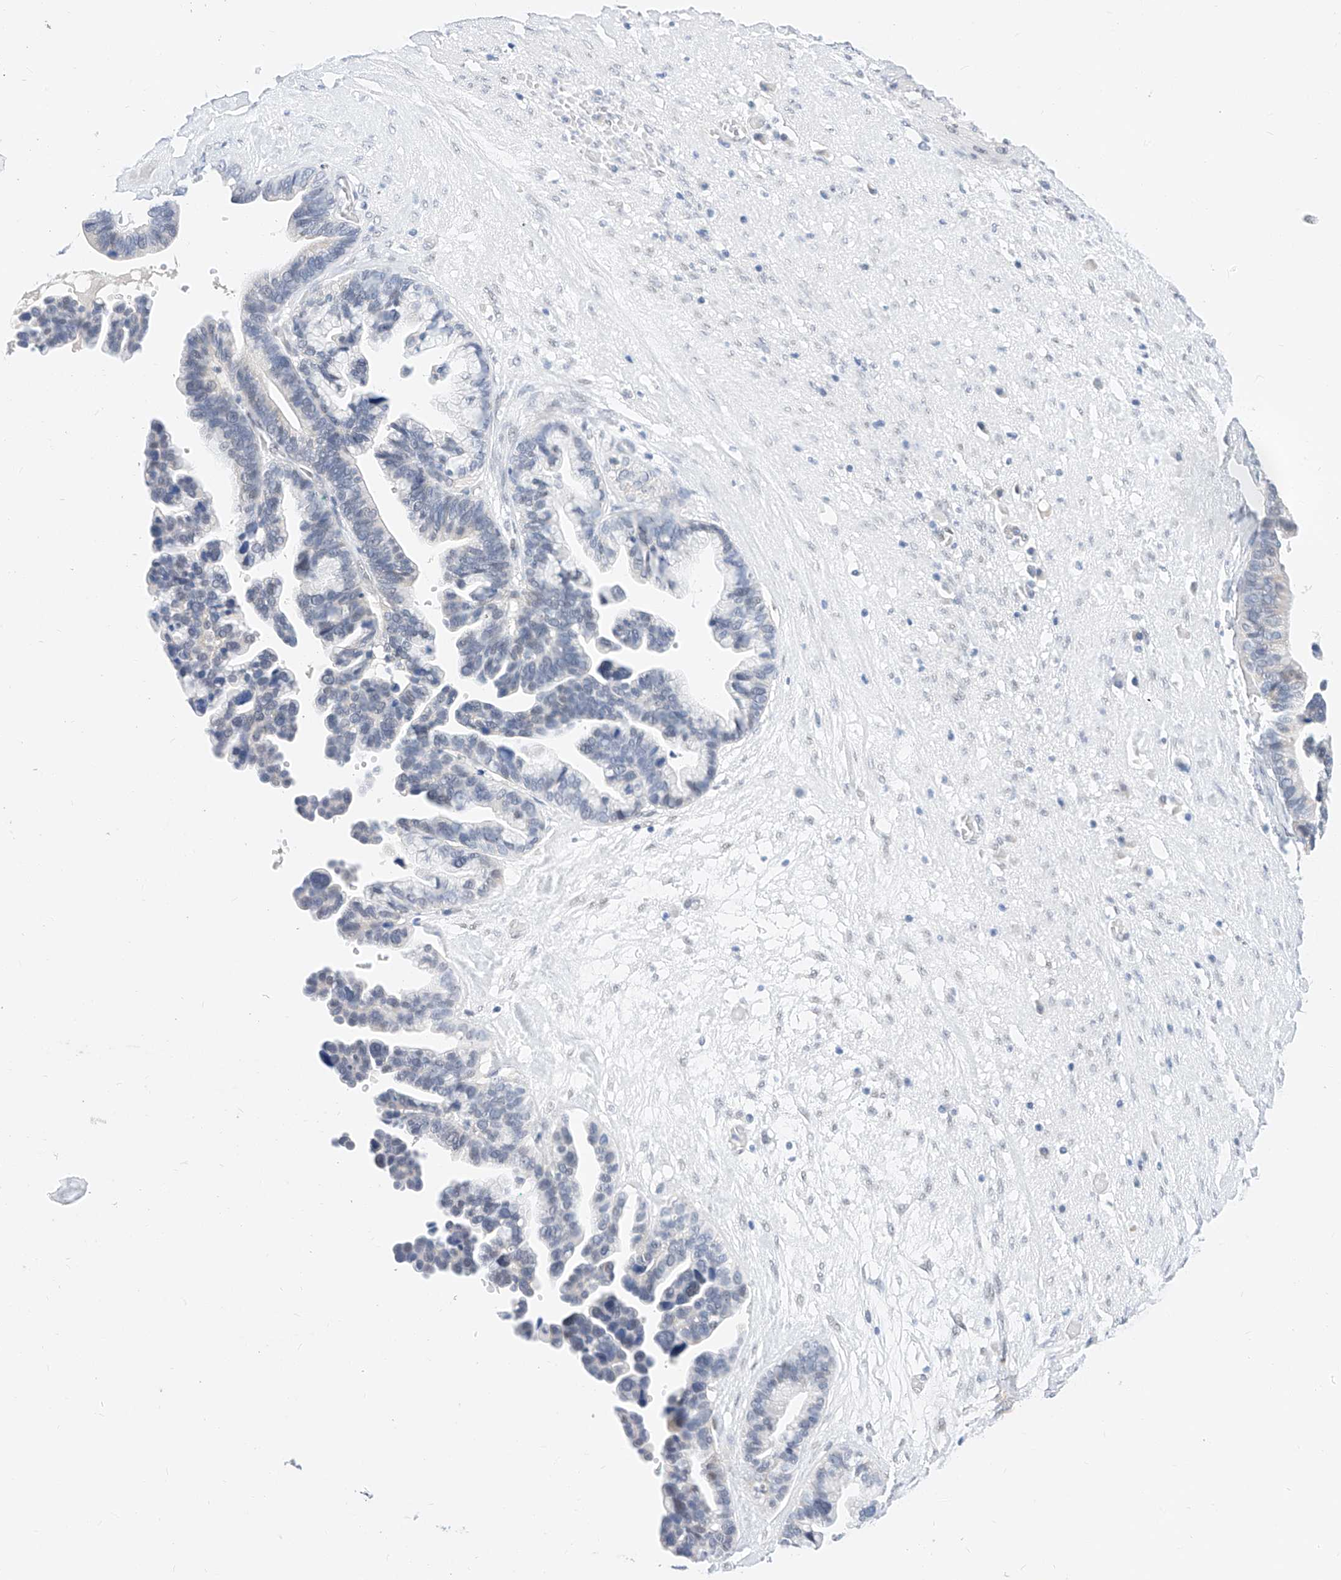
{"staining": {"intensity": "negative", "quantity": "none", "location": "none"}, "tissue": "ovarian cancer", "cell_type": "Tumor cells", "image_type": "cancer", "snomed": [{"axis": "morphology", "description": "Cystadenocarcinoma, serous, NOS"}, {"axis": "topography", "description": "Ovary"}], "caption": "High magnification brightfield microscopy of ovarian cancer (serous cystadenocarcinoma) stained with DAB (3,3'-diaminobenzidine) (brown) and counterstained with hematoxylin (blue): tumor cells show no significant staining.", "gene": "KCNJ1", "patient": {"sex": "female", "age": 56}}